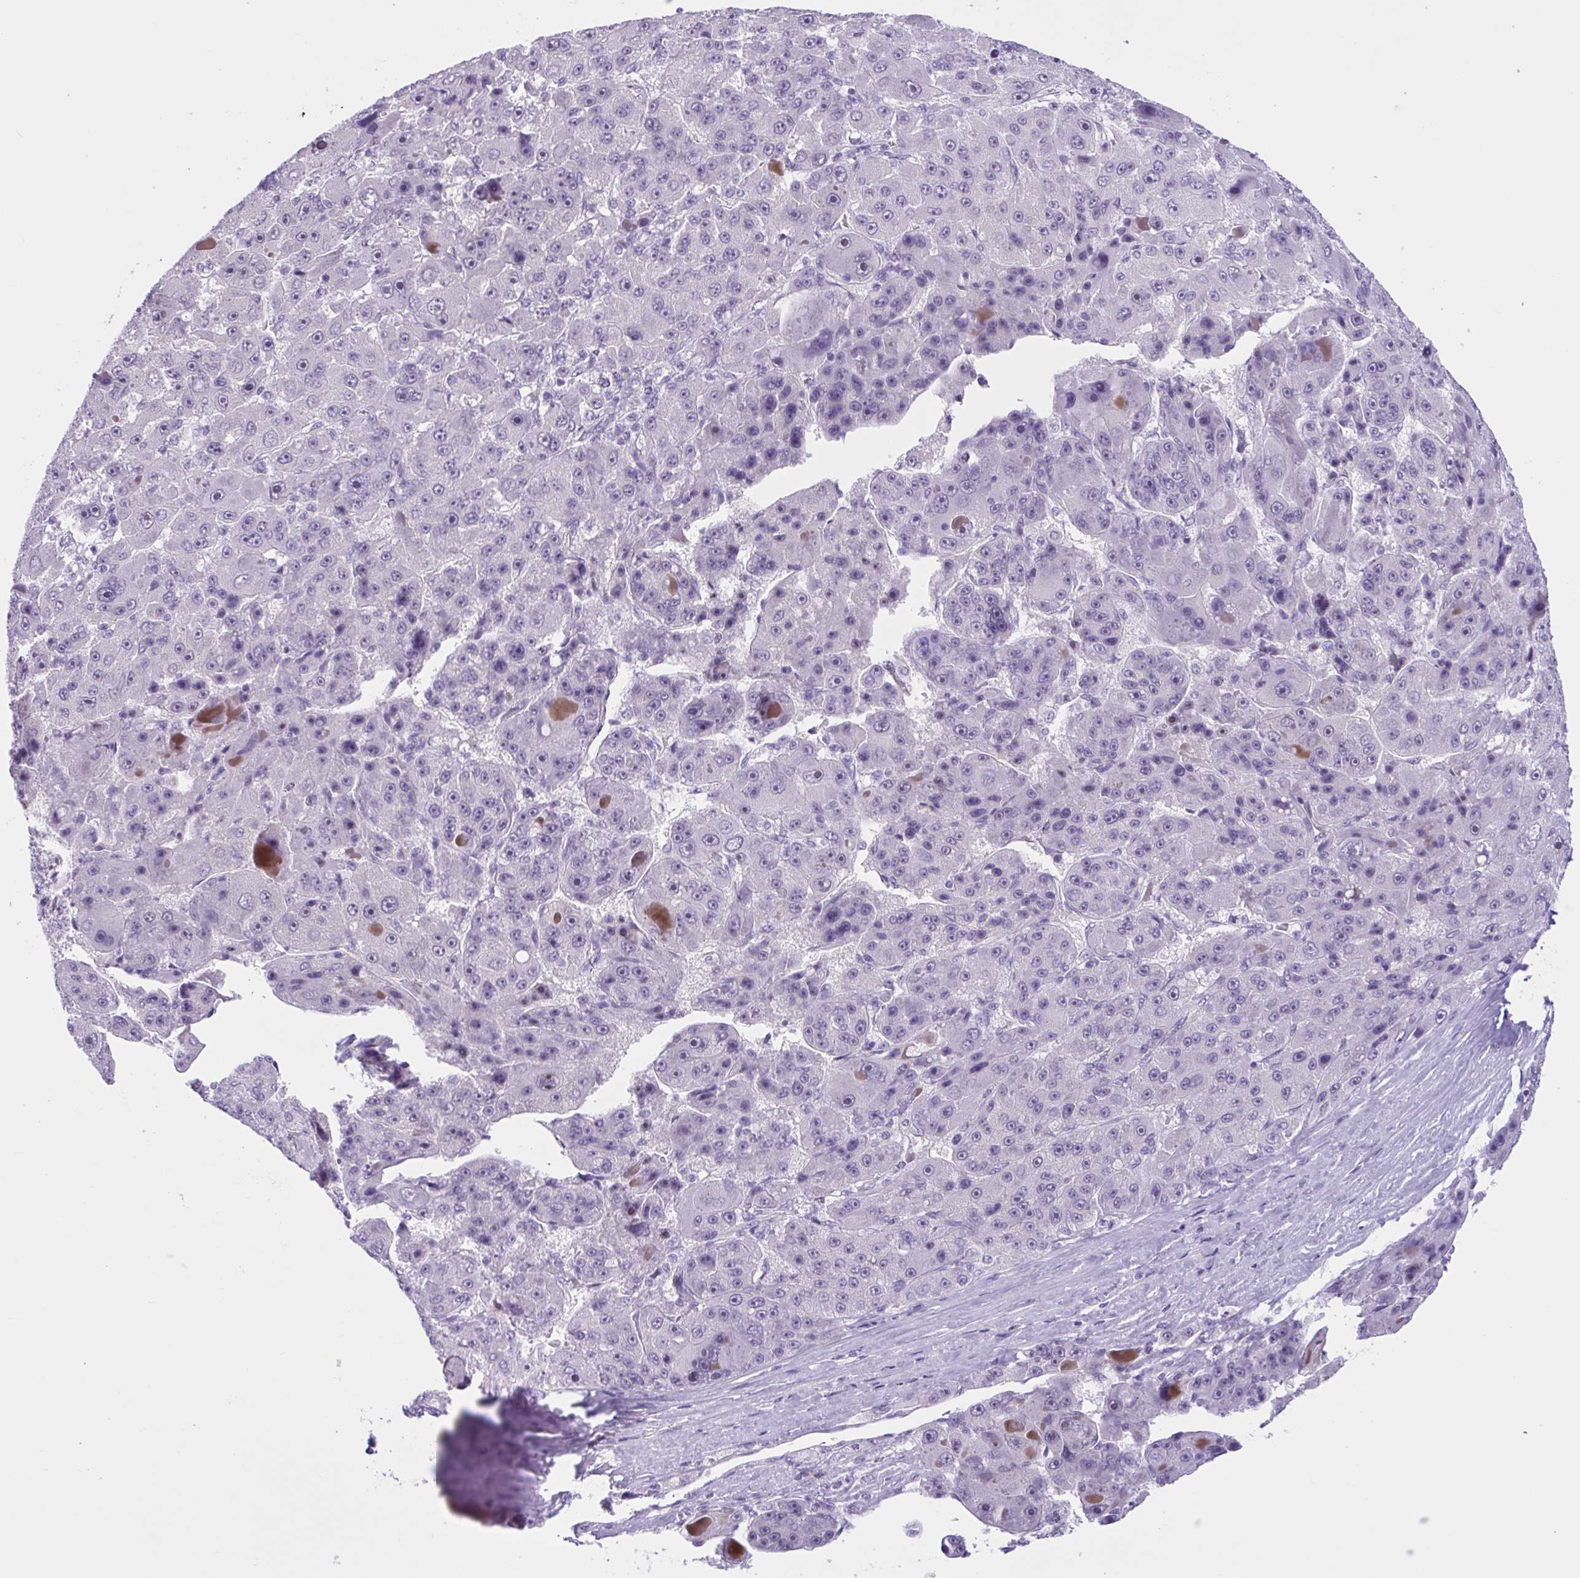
{"staining": {"intensity": "negative", "quantity": "none", "location": "none"}, "tissue": "liver cancer", "cell_type": "Tumor cells", "image_type": "cancer", "snomed": [{"axis": "morphology", "description": "Carcinoma, Hepatocellular, NOS"}, {"axis": "topography", "description": "Liver"}], "caption": "Tumor cells are negative for protein expression in human liver cancer.", "gene": "WNT9B", "patient": {"sex": "male", "age": 76}}